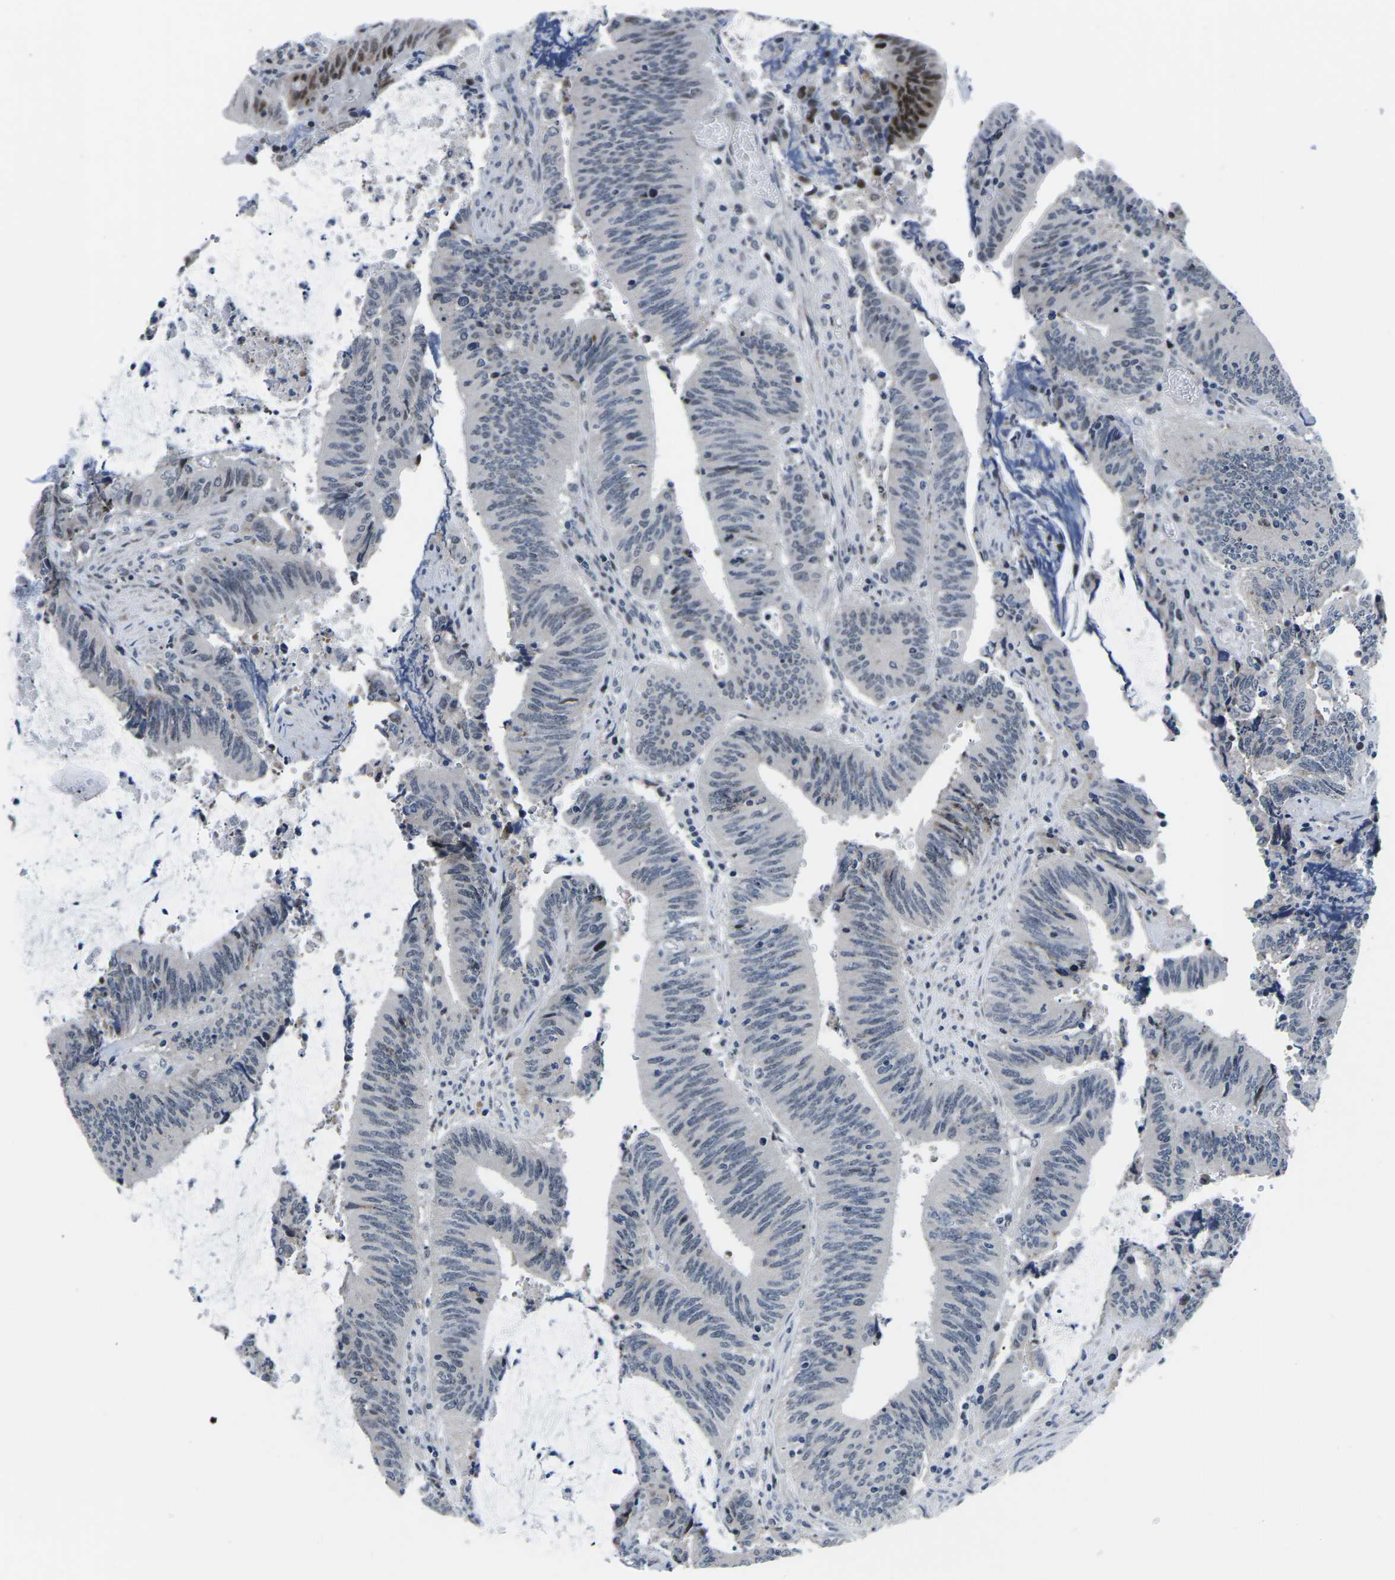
{"staining": {"intensity": "moderate", "quantity": "<25%", "location": "nuclear"}, "tissue": "colorectal cancer", "cell_type": "Tumor cells", "image_type": "cancer", "snomed": [{"axis": "morphology", "description": "Normal tissue, NOS"}, {"axis": "morphology", "description": "Adenocarcinoma, NOS"}, {"axis": "topography", "description": "Rectum"}], "caption": "Moderate nuclear protein staining is present in approximately <25% of tumor cells in adenocarcinoma (colorectal). (IHC, brightfield microscopy, high magnification).", "gene": "CDC73", "patient": {"sex": "female", "age": 66}}